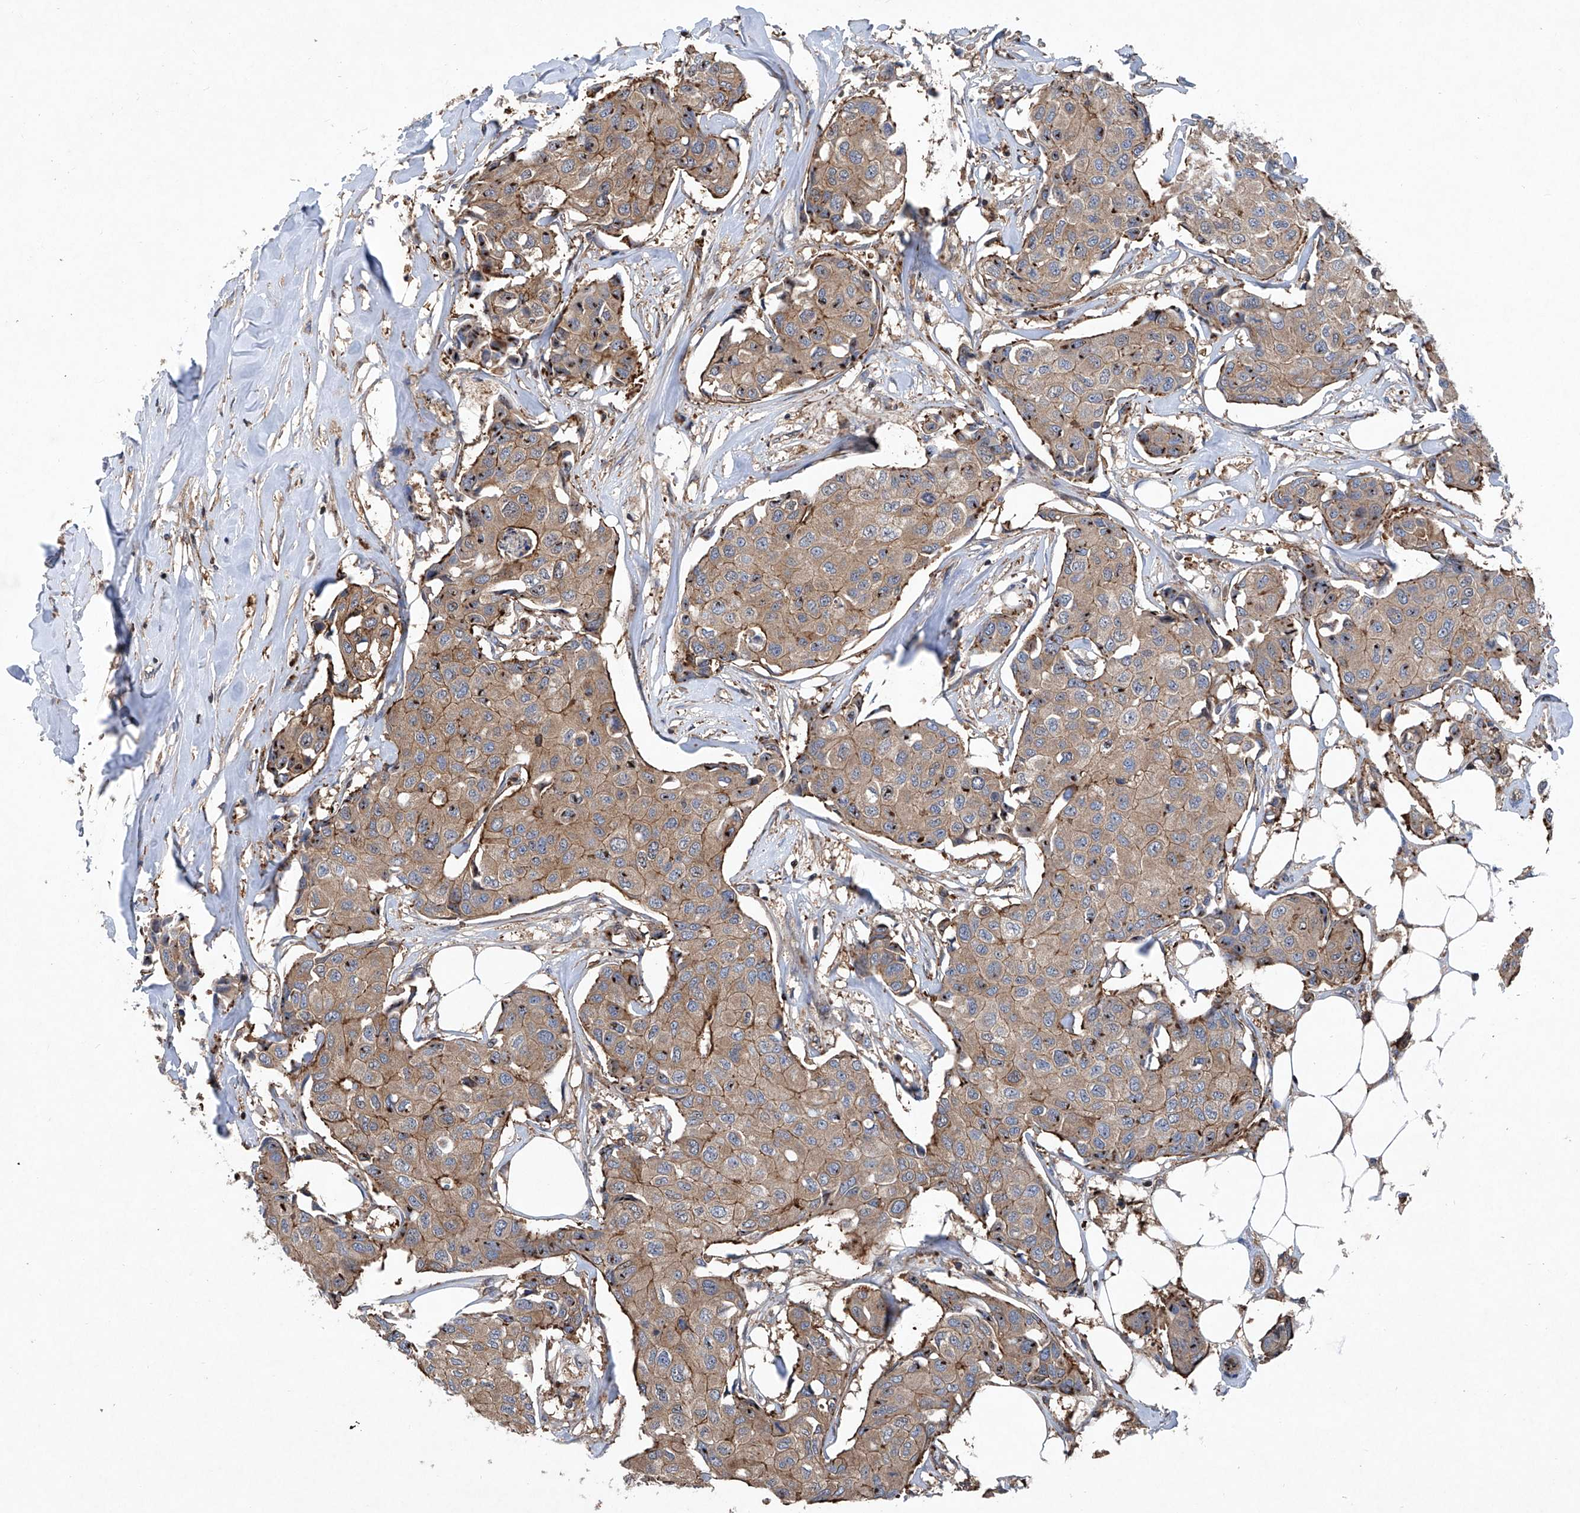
{"staining": {"intensity": "moderate", "quantity": ">75%", "location": "cytoplasmic/membranous,nuclear"}, "tissue": "breast cancer", "cell_type": "Tumor cells", "image_type": "cancer", "snomed": [{"axis": "morphology", "description": "Duct carcinoma"}, {"axis": "topography", "description": "Breast"}], "caption": "A high-resolution image shows IHC staining of breast cancer, which reveals moderate cytoplasmic/membranous and nuclear staining in approximately >75% of tumor cells.", "gene": "NT5C3A", "patient": {"sex": "female", "age": 80}}